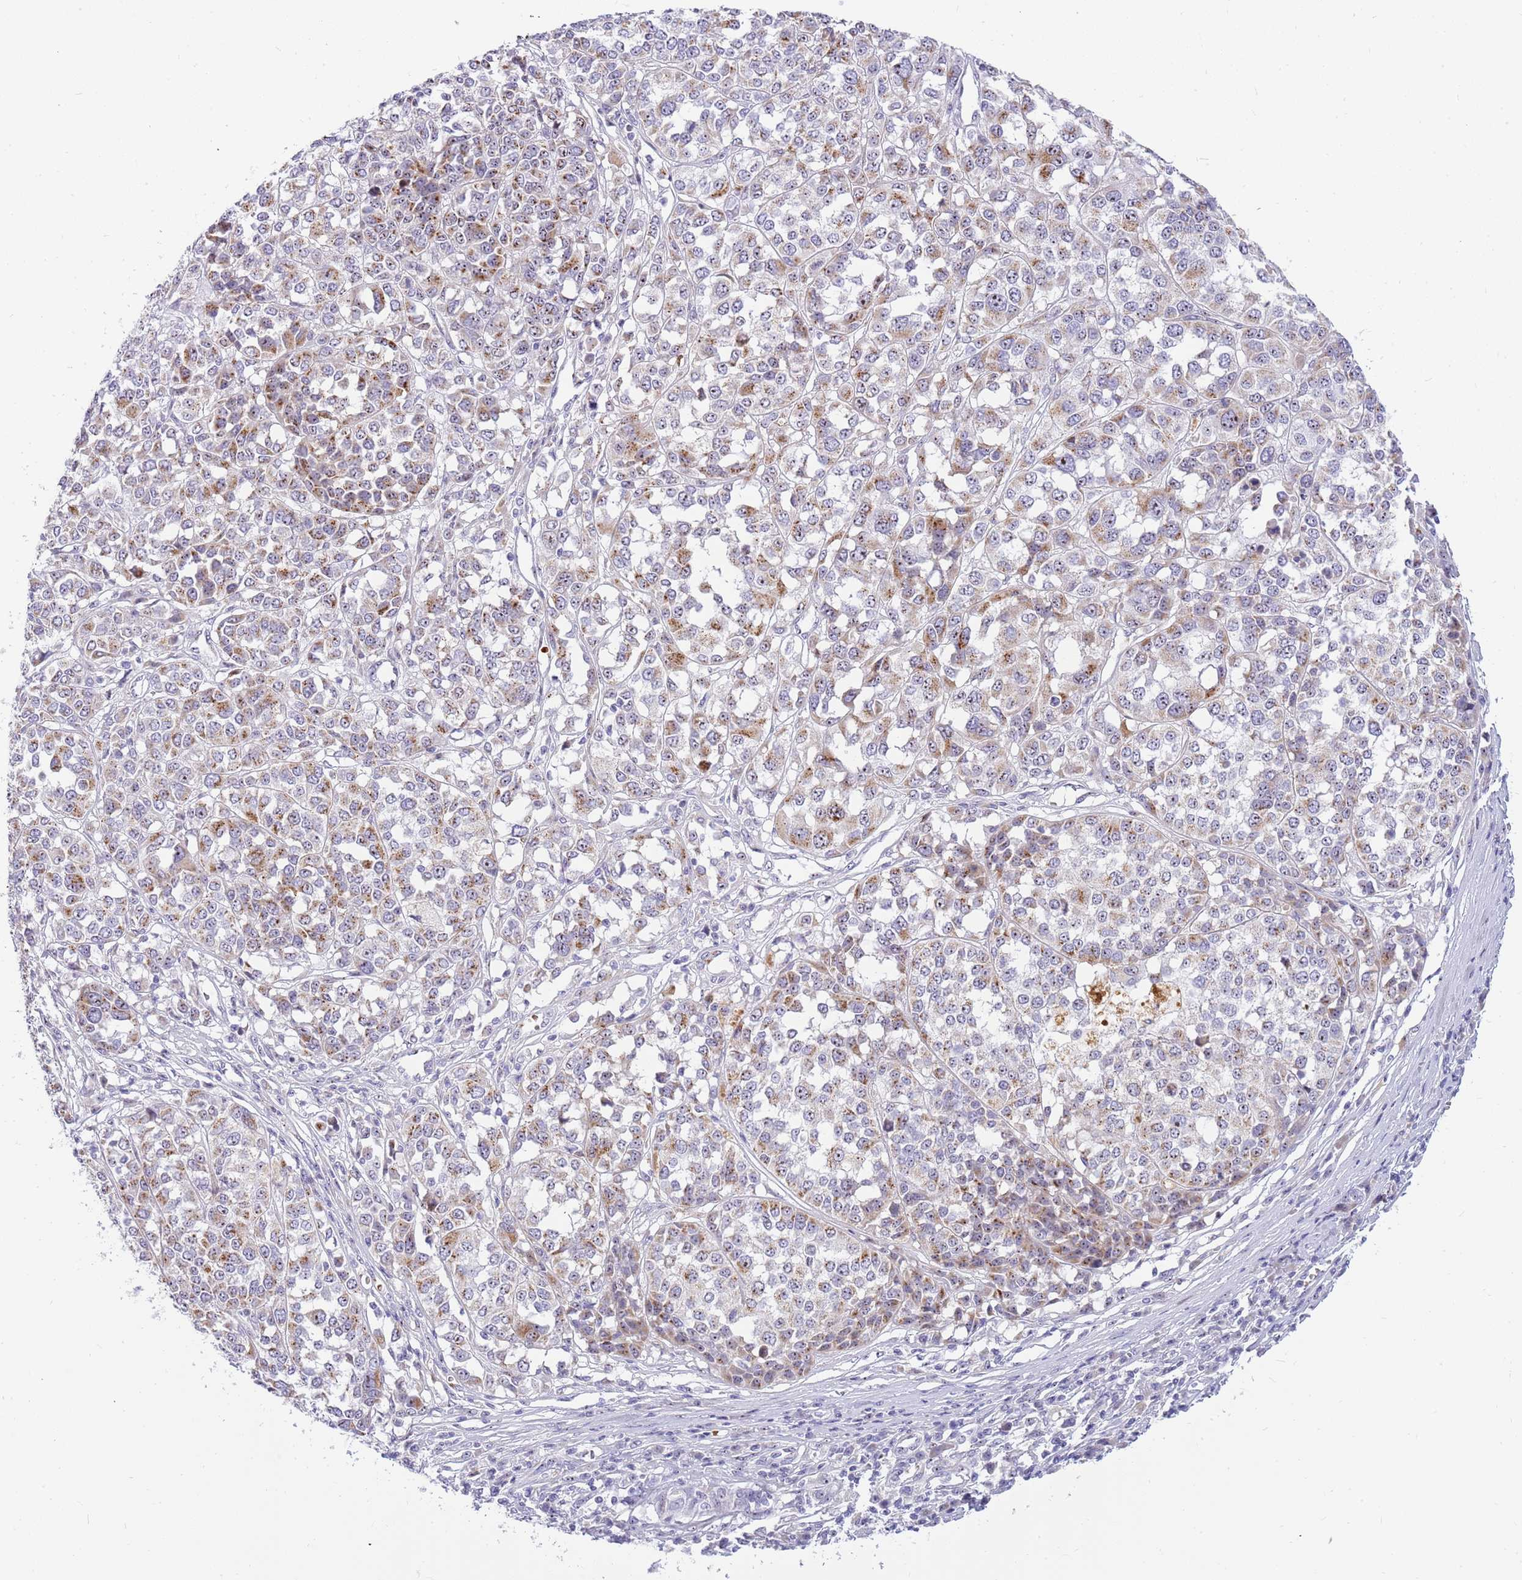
{"staining": {"intensity": "moderate", "quantity": "25%-75%", "location": "cytoplasmic/membranous"}, "tissue": "melanoma", "cell_type": "Tumor cells", "image_type": "cancer", "snomed": [{"axis": "morphology", "description": "Malignant melanoma, Metastatic site"}, {"axis": "topography", "description": "Lymph node"}], "caption": "IHC image of melanoma stained for a protein (brown), which reveals medium levels of moderate cytoplasmic/membranous expression in about 25%-75% of tumor cells.", "gene": "DNAJA3", "patient": {"sex": "male", "age": 44}}